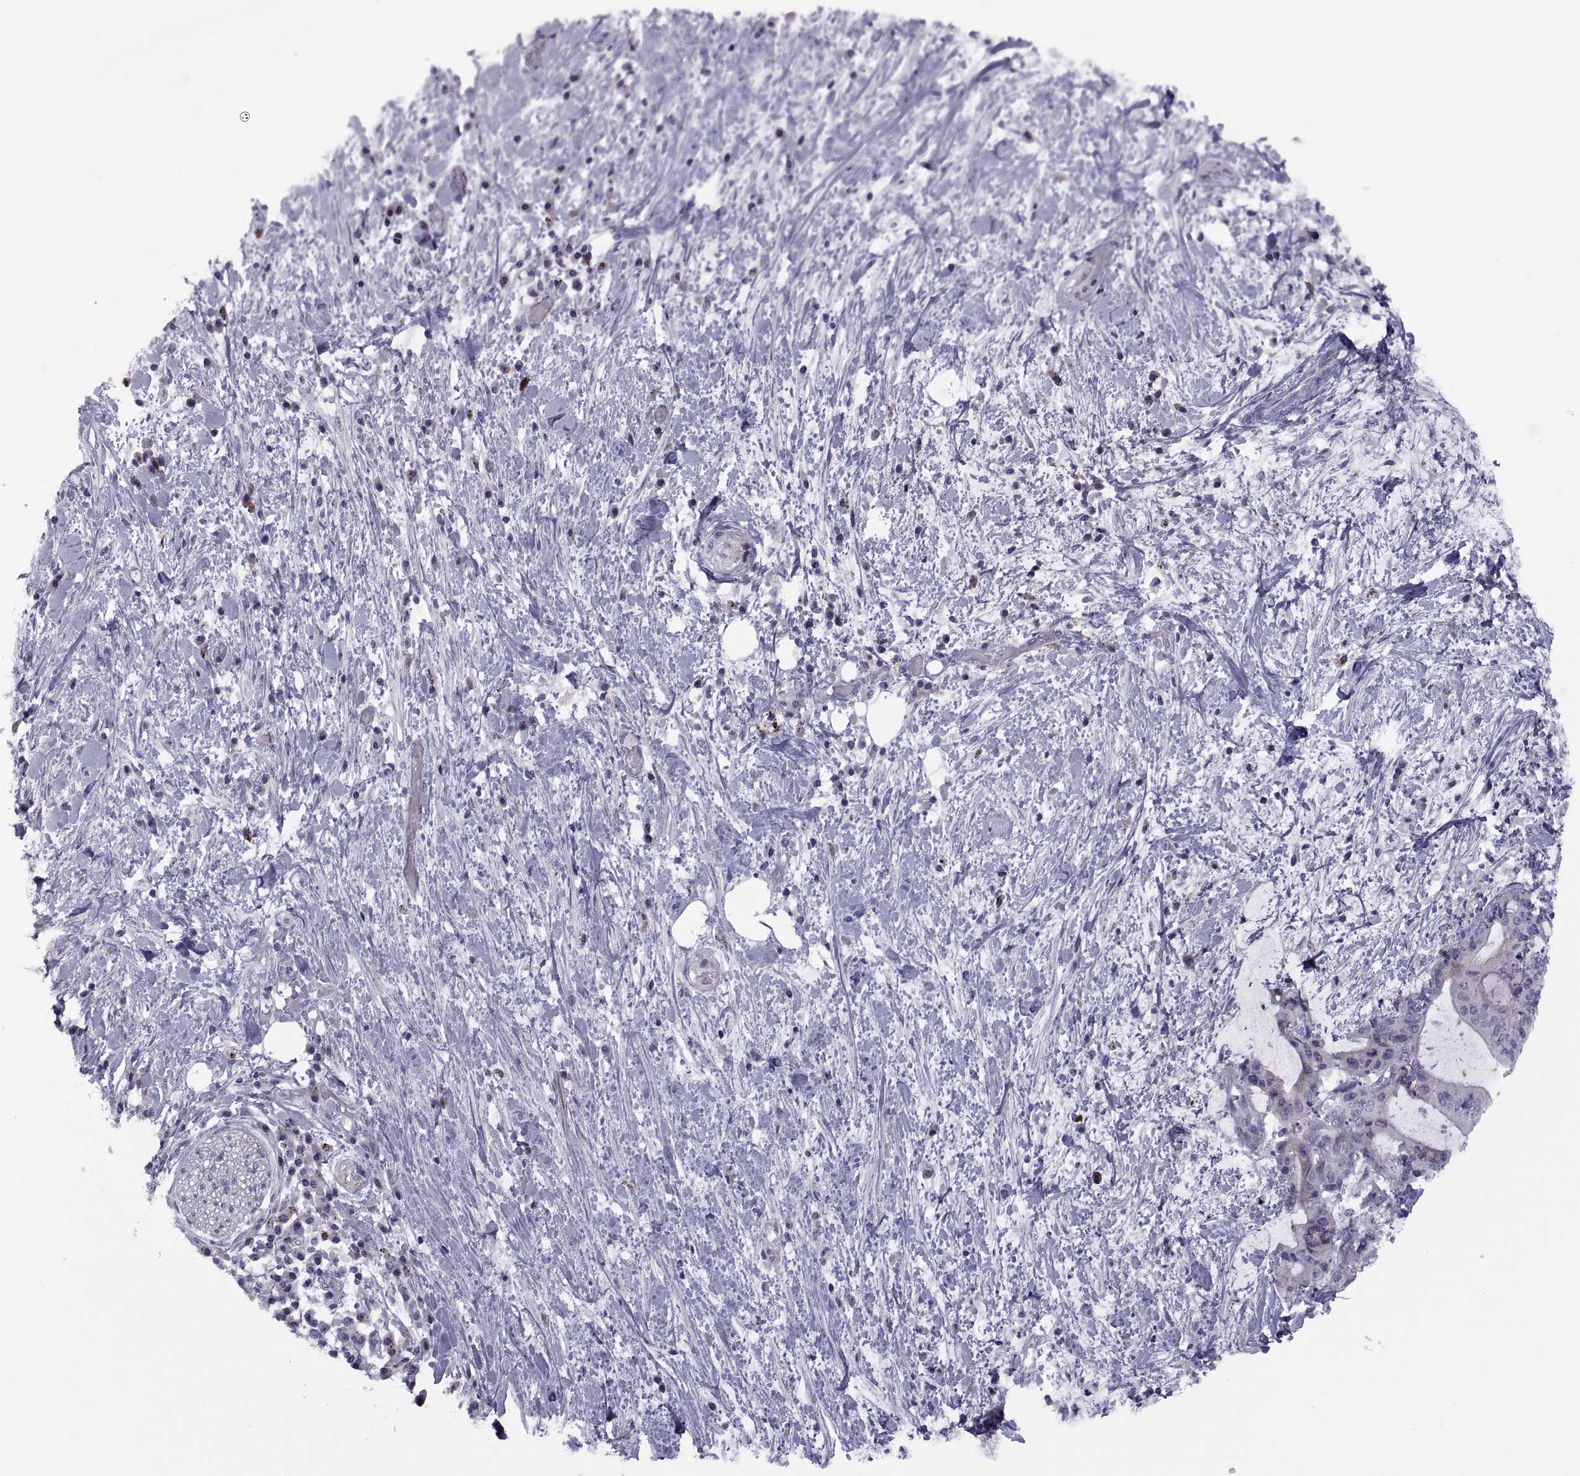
{"staining": {"intensity": "negative", "quantity": "none", "location": "none"}, "tissue": "liver cancer", "cell_type": "Tumor cells", "image_type": "cancer", "snomed": [{"axis": "morphology", "description": "Cholangiocarcinoma"}, {"axis": "topography", "description": "Liver"}], "caption": "IHC photomicrograph of neoplastic tissue: human liver cancer stained with DAB (3,3'-diaminobenzidine) exhibits no significant protein positivity in tumor cells.", "gene": "TMEM158", "patient": {"sex": "female", "age": 73}}